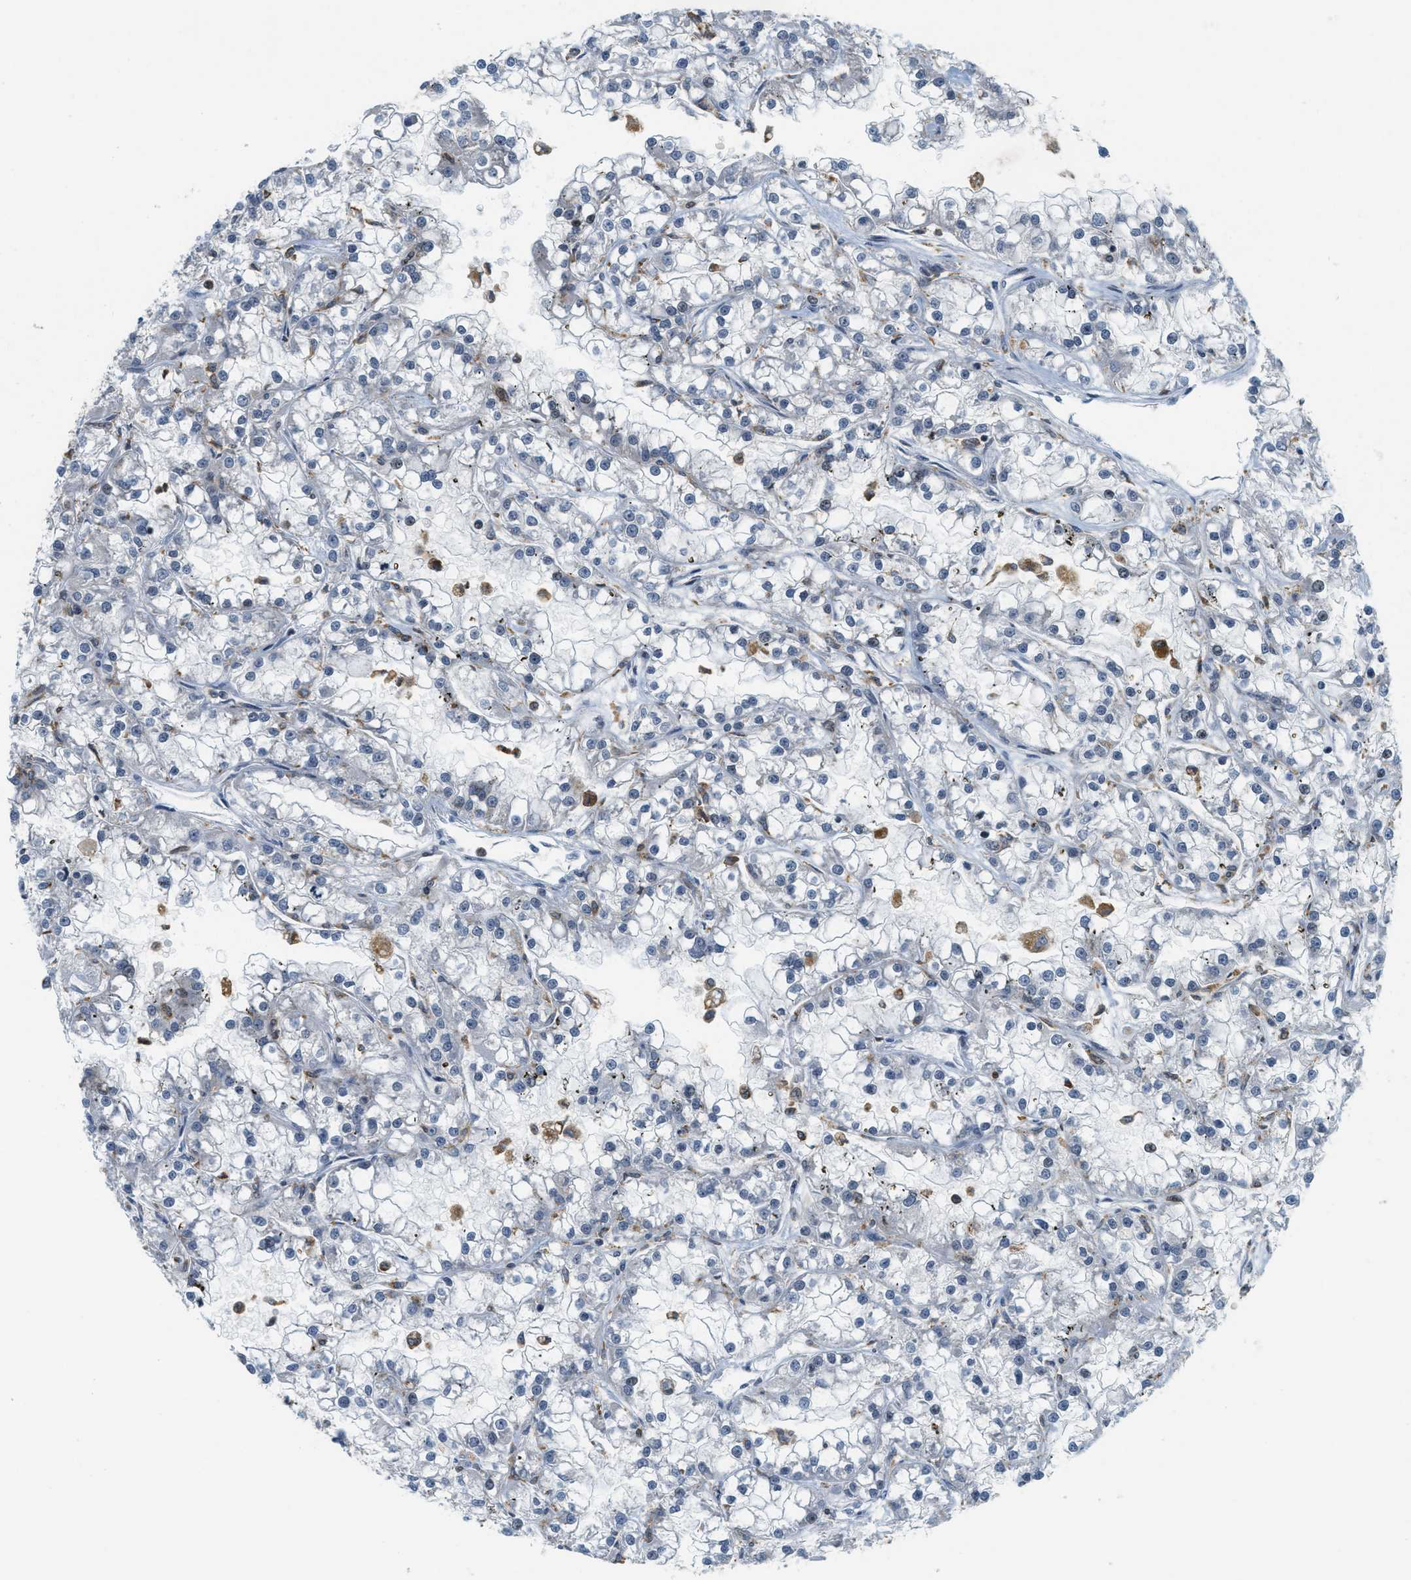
{"staining": {"intensity": "negative", "quantity": "none", "location": "none"}, "tissue": "renal cancer", "cell_type": "Tumor cells", "image_type": "cancer", "snomed": [{"axis": "morphology", "description": "Adenocarcinoma, NOS"}, {"axis": "topography", "description": "Kidney"}], "caption": "A histopathology image of human renal cancer (adenocarcinoma) is negative for staining in tumor cells. The staining is performed using DAB (3,3'-diaminobenzidine) brown chromogen with nuclei counter-stained in using hematoxylin.", "gene": "ING1", "patient": {"sex": "female", "age": 52}}